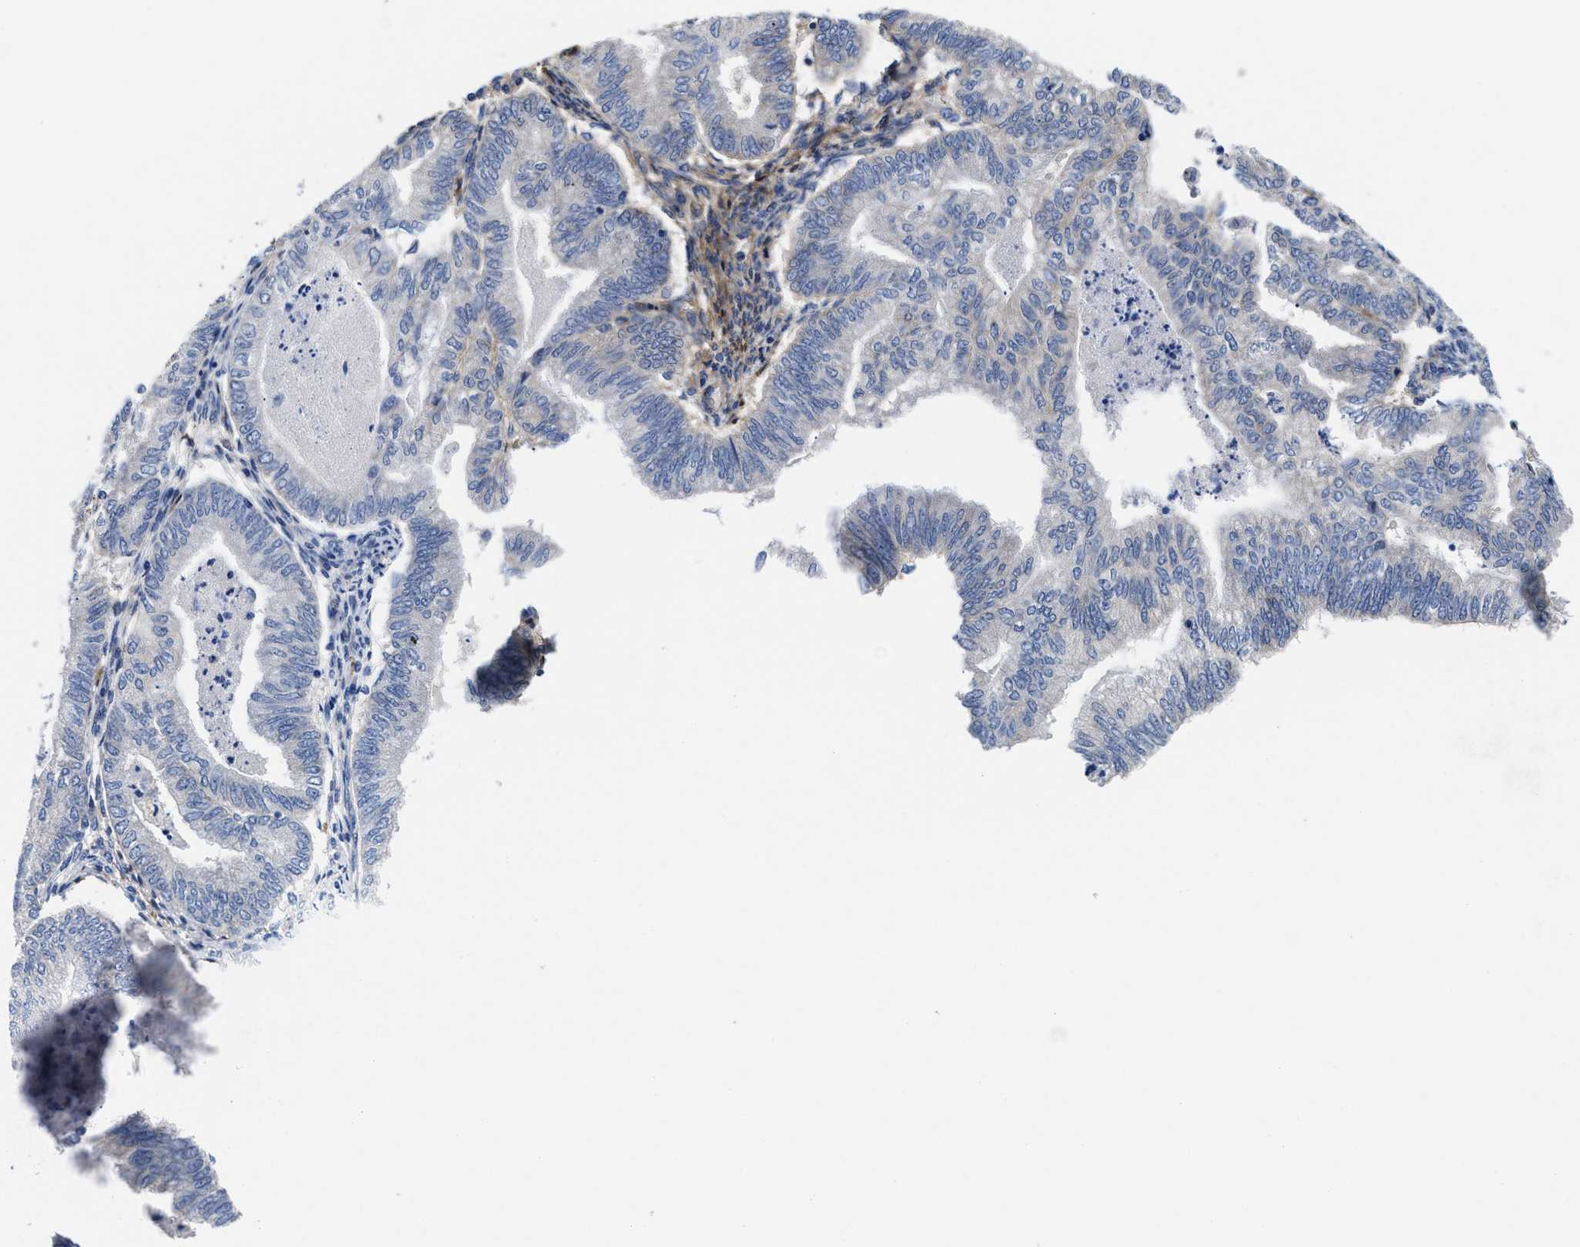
{"staining": {"intensity": "negative", "quantity": "none", "location": "none"}, "tissue": "endometrial cancer", "cell_type": "Tumor cells", "image_type": "cancer", "snomed": [{"axis": "morphology", "description": "Polyp, NOS"}, {"axis": "morphology", "description": "Adenocarcinoma, NOS"}, {"axis": "morphology", "description": "Adenoma, NOS"}, {"axis": "topography", "description": "Endometrium"}], "caption": "Protein analysis of endometrial cancer exhibits no significant positivity in tumor cells. (Immunohistochemistry (ihc), brightfield microscopy, high magnification).", "gene": "DHRS13", "patient": {"sex": "female", "age": 79}}